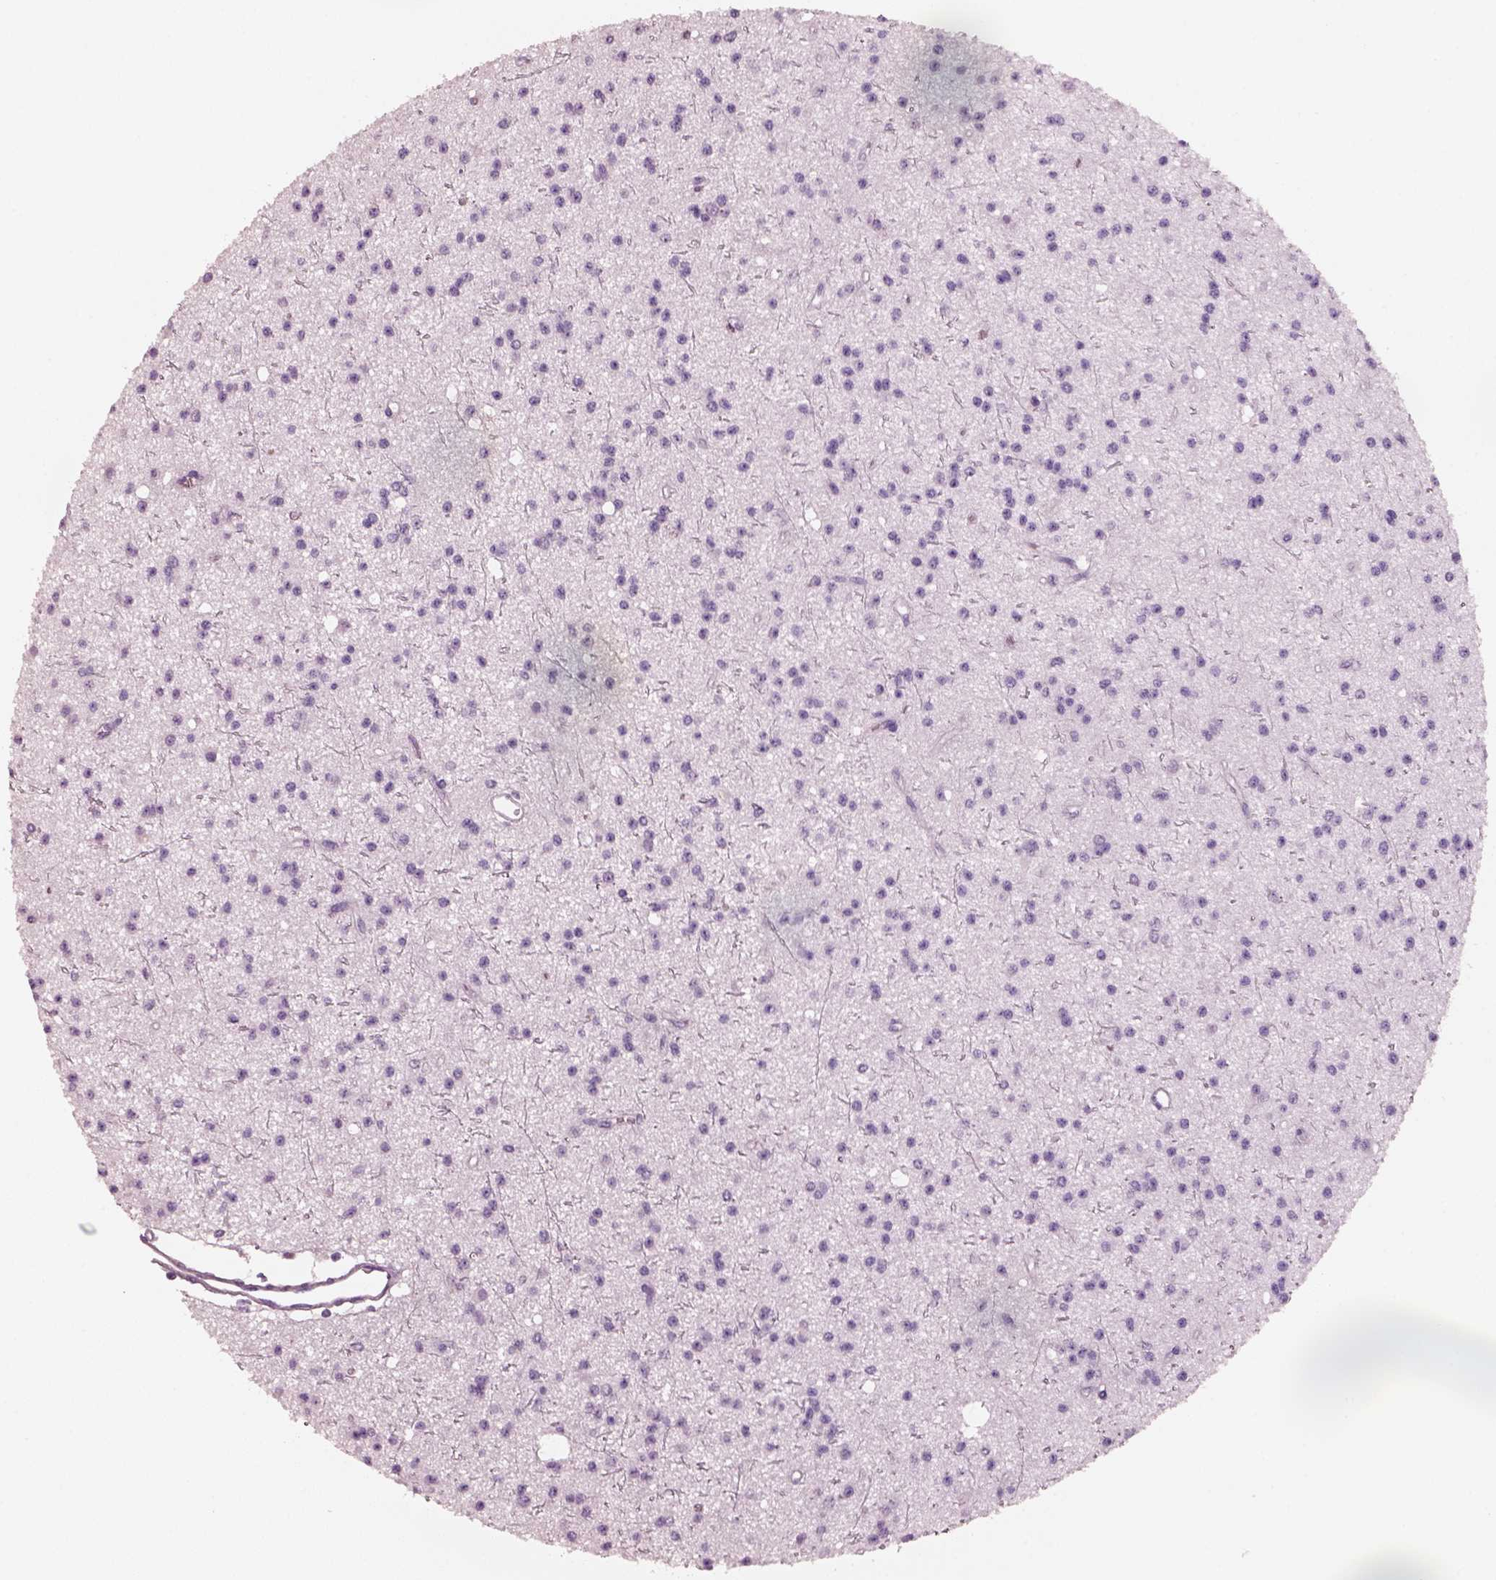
{"staining": {"intensity": "negative", "quantity": "none", "location": "none"}, "tissue": "glioma", "cell_type": "Tumor cells", "image_type": "cancer", "snomed": [{"axis": "morphology", "description": "Glioma, malignant, Low grade"}, {"axis": "topography", "description": "Brain"}], "caption": "Immunohistochemistry (IHC) of human low-grade glioma (malignant) reveals no positivity in tumor cells.", "gene": "PNOC", "patient": {"sex": "male", "age": 27}}